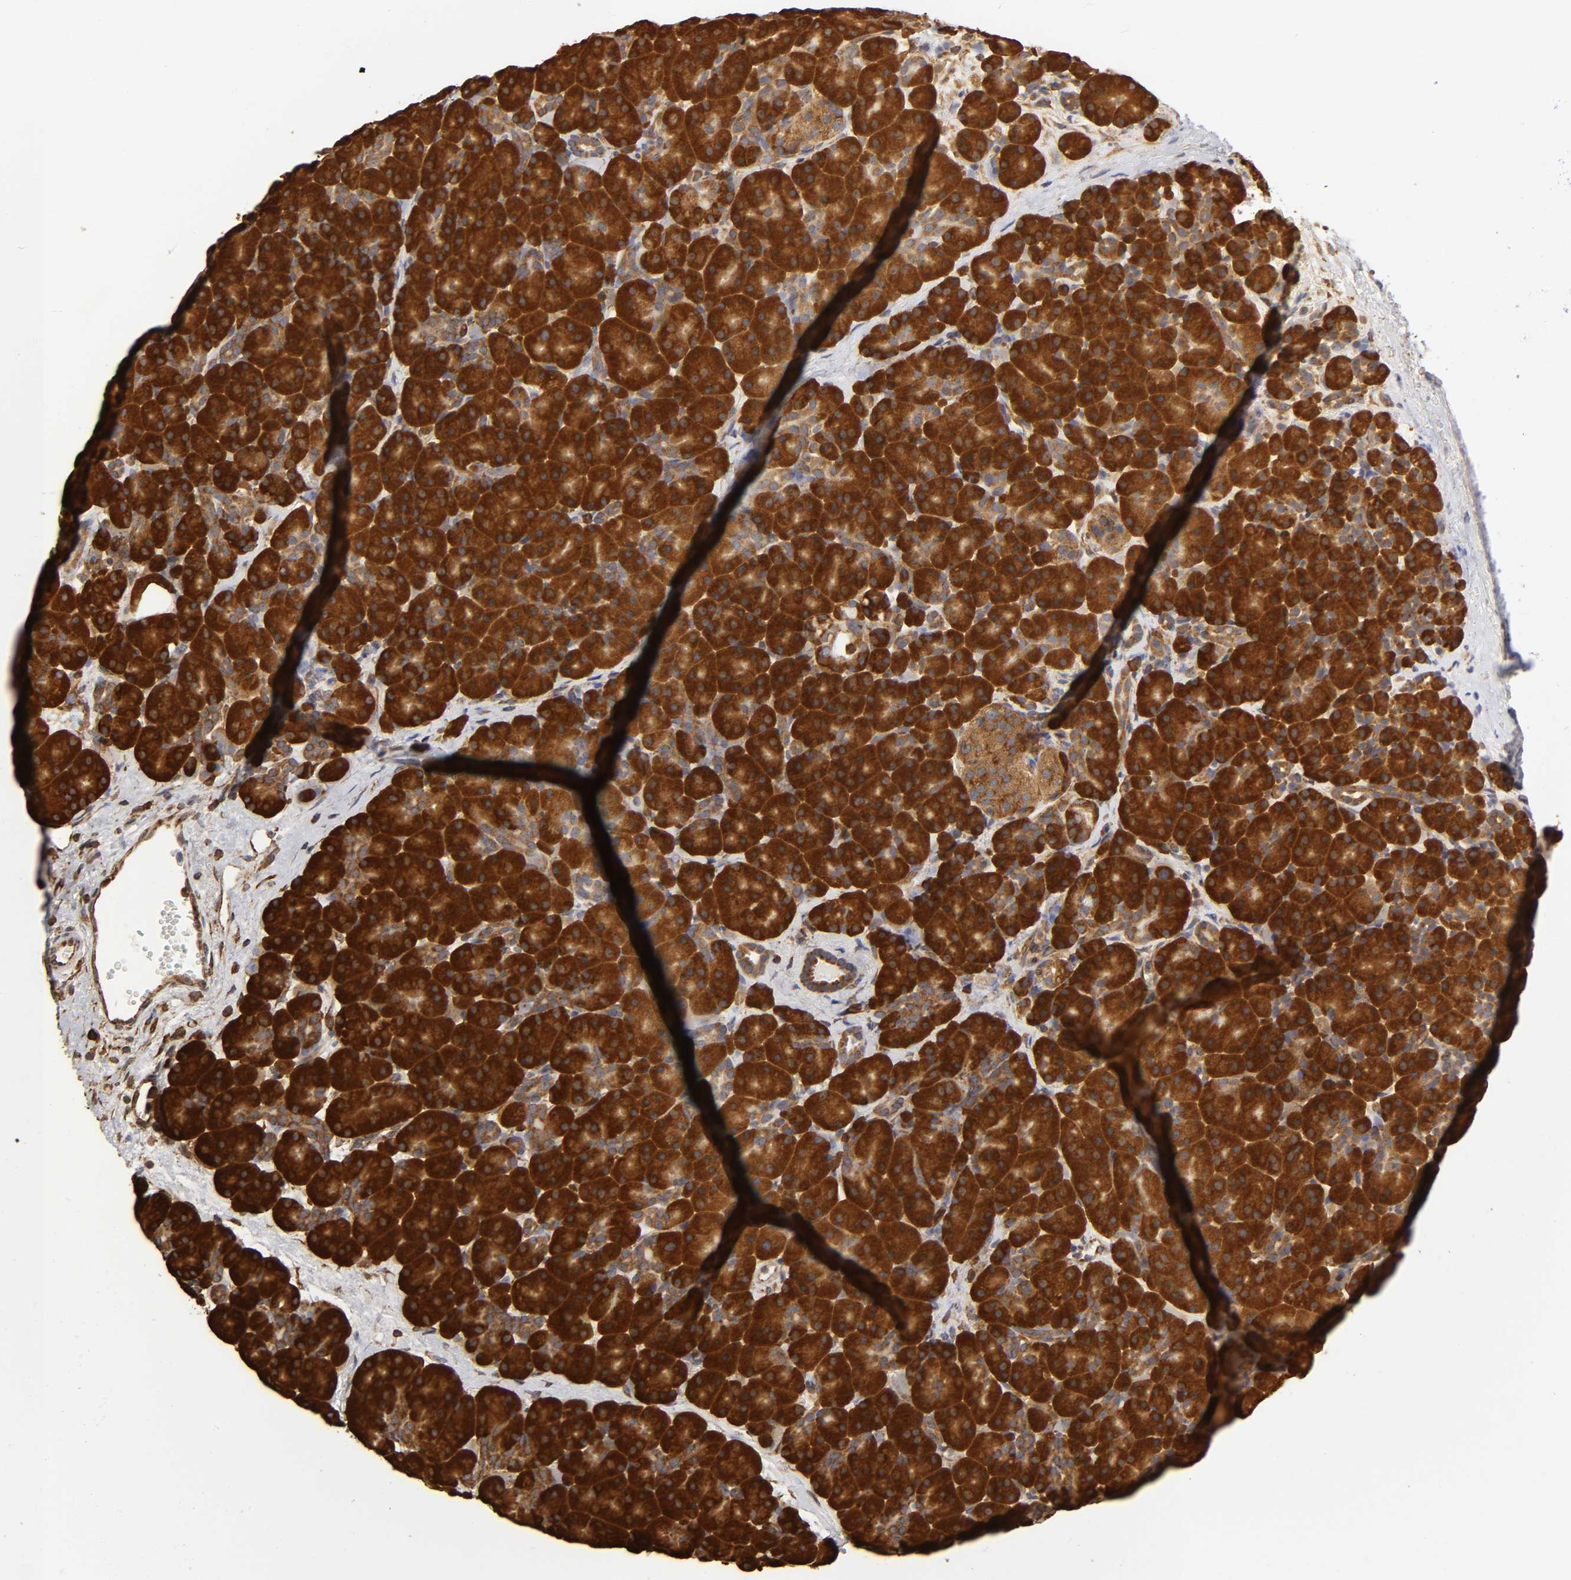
{"staining": {"intensity": "strong", "quantity": ">75%", "location": "cytoplasmic/membranous"}, "tissue": "pancreas", "cell_type": "Exocrine glandular cells", "image_type": "normal", "snomed": [{"axis": "morphology", "description": "Normal tissue, NOS"}, {"axis": "topography", "description": "Pancreas"}], "caption": "Strong cytoplasmic/membranous expression for a protein is identified in approximately >75% of exocrine glandular cells of unremarkable pancreas using IHC.", "gene": "RPL14", "patient": {"sex": "male", "age": 66}}